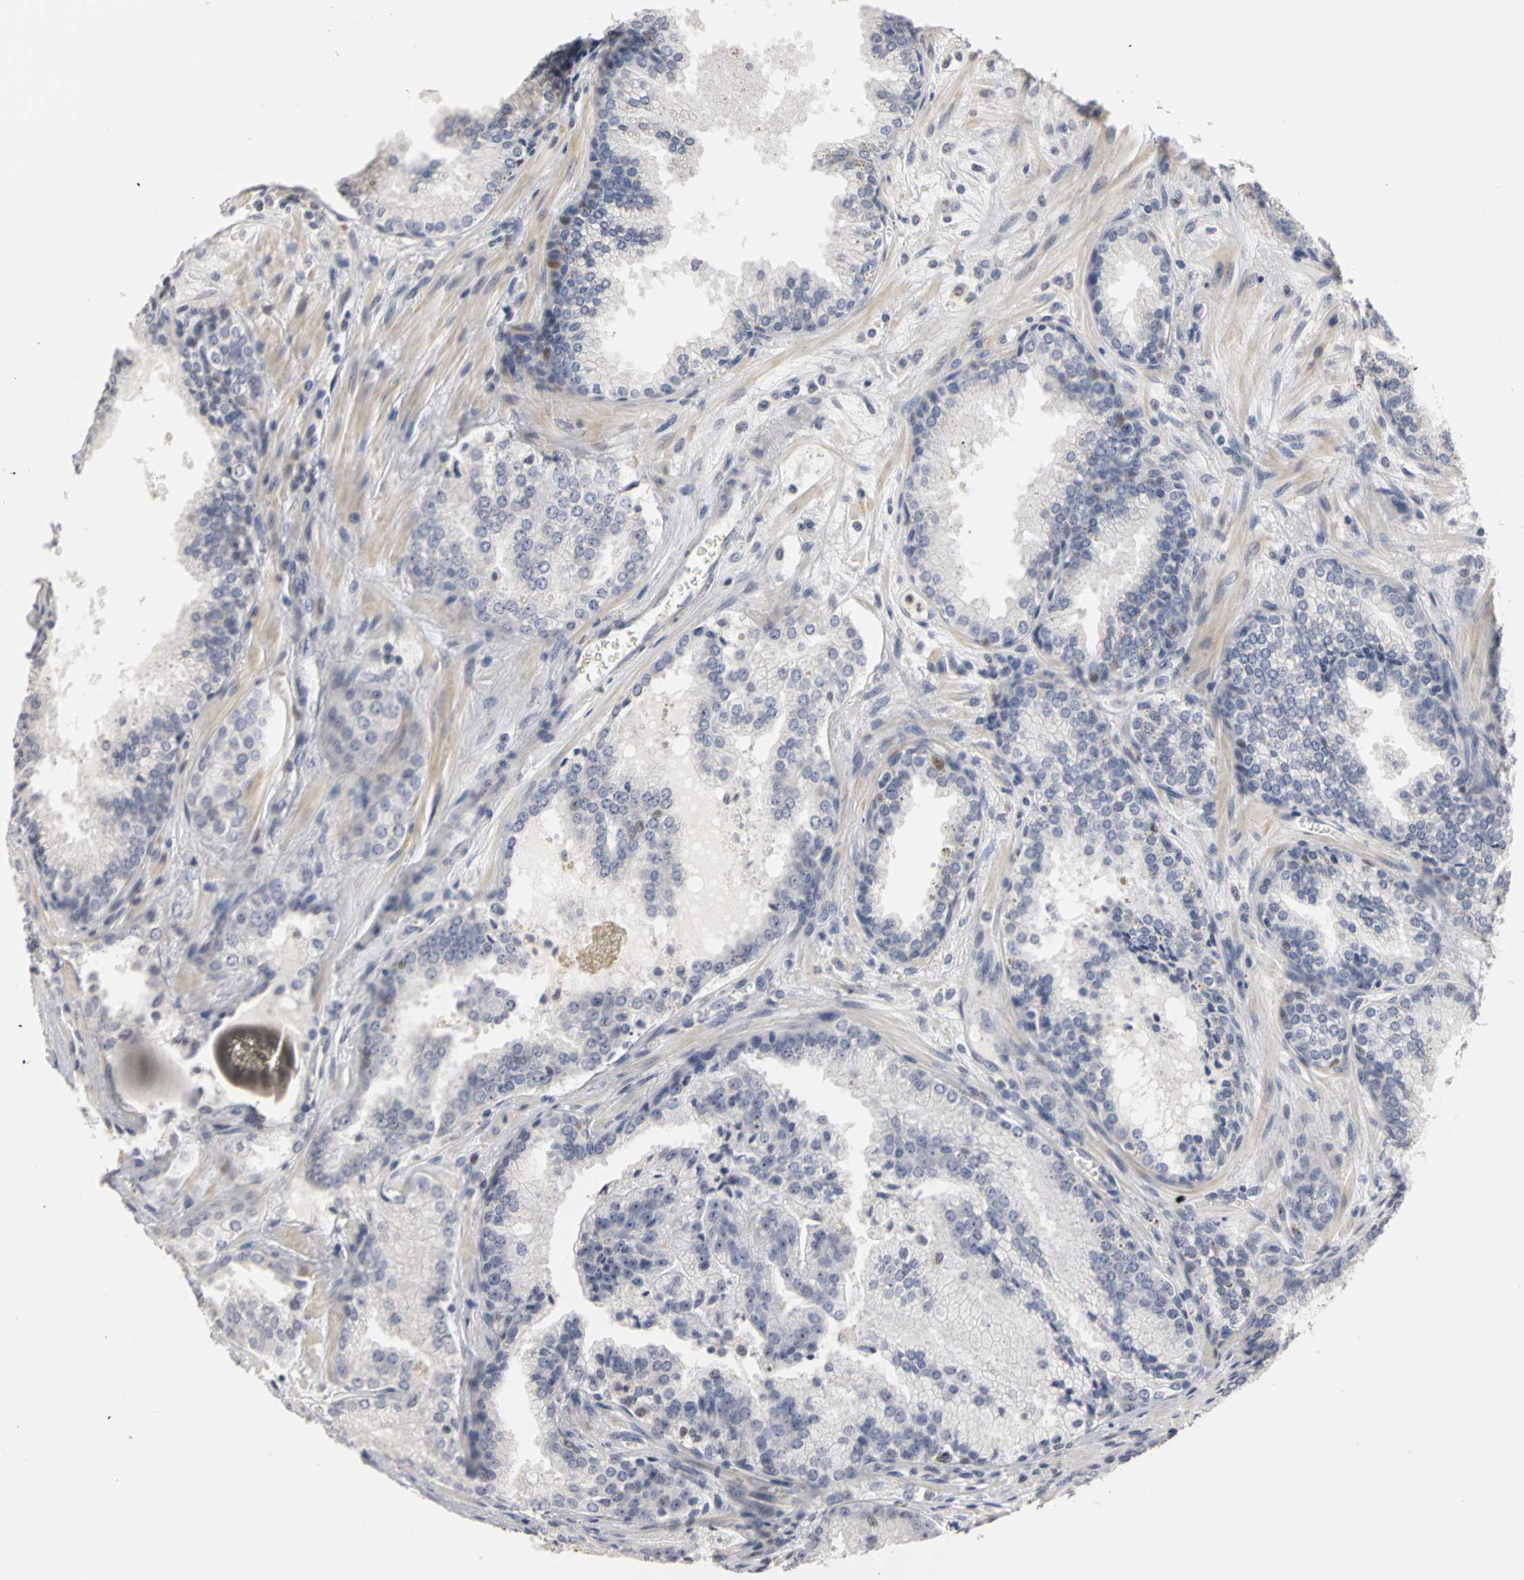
{"staining": {"intensity": "negative", "quantity": "none", "location": "none"}, "tissue": "prostate cancer", "cell_type": "Tumor cells", "image_type": "cancer", "snomed": [{"axis": "morphology", "description": "Adenocarcinoma, Low grade"}, {"axis": "topography", "description": "Prostate"}], "caption": "High magnification brightfield microscopy of prostate cancer stained with DAB (3,3'-diaminobenzidine) (brown) and counterstained with hematoxylin (blue): tumor cells show no significant staining.", "gene": "MCM6", "patient": {"sex": "male", "age": 60}}